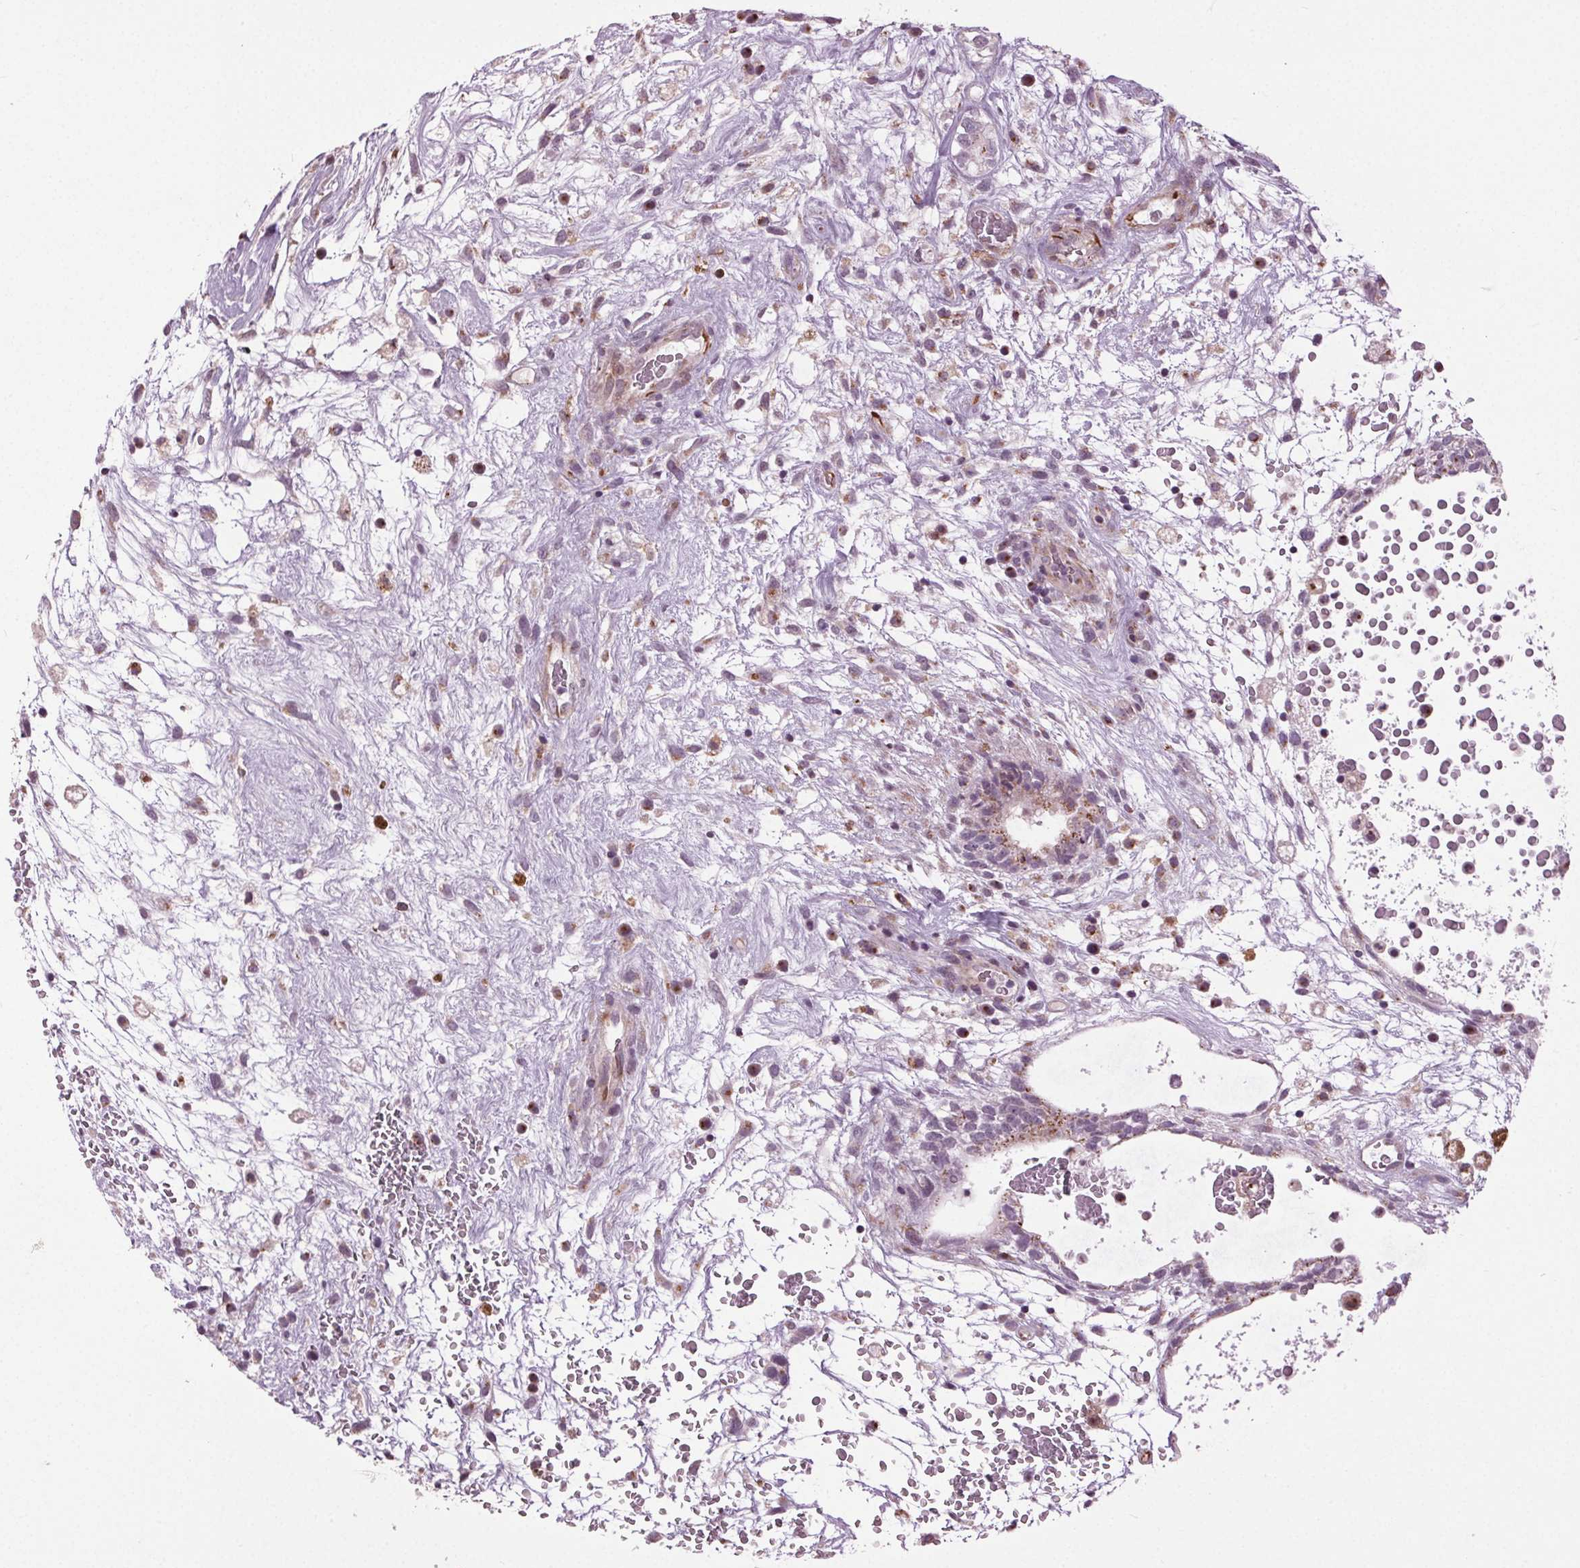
{"staining": {"intensity": "weak", "quantity": "25%-75%", "location": "cytoplasmic/membranous"}, "tissue": "testis cancer", "cell_type": "Tumor cells", "image_type": "cancer", "snomed": [{"axis": "morphology", "description": "Normal tissue, NOS"}, {"axis": "morphology", "description": "Carcinoma, Embryonal, NOS"}, {"axis": "topography", "description": "Testis"}], "caption": "Testis cancer (embryonal carcinoma) was stained to show a protein in brown. There is low levels of weak cytoplasmic/membranous staining in approximately 25%-75% of tumor cells. (Stains: DAB in brown, nuclei in blue, Microscopy: brightfield microscopy at high magnification).", "gene": "BSDC1", "patient": {"sex": "male", "age": 32}}